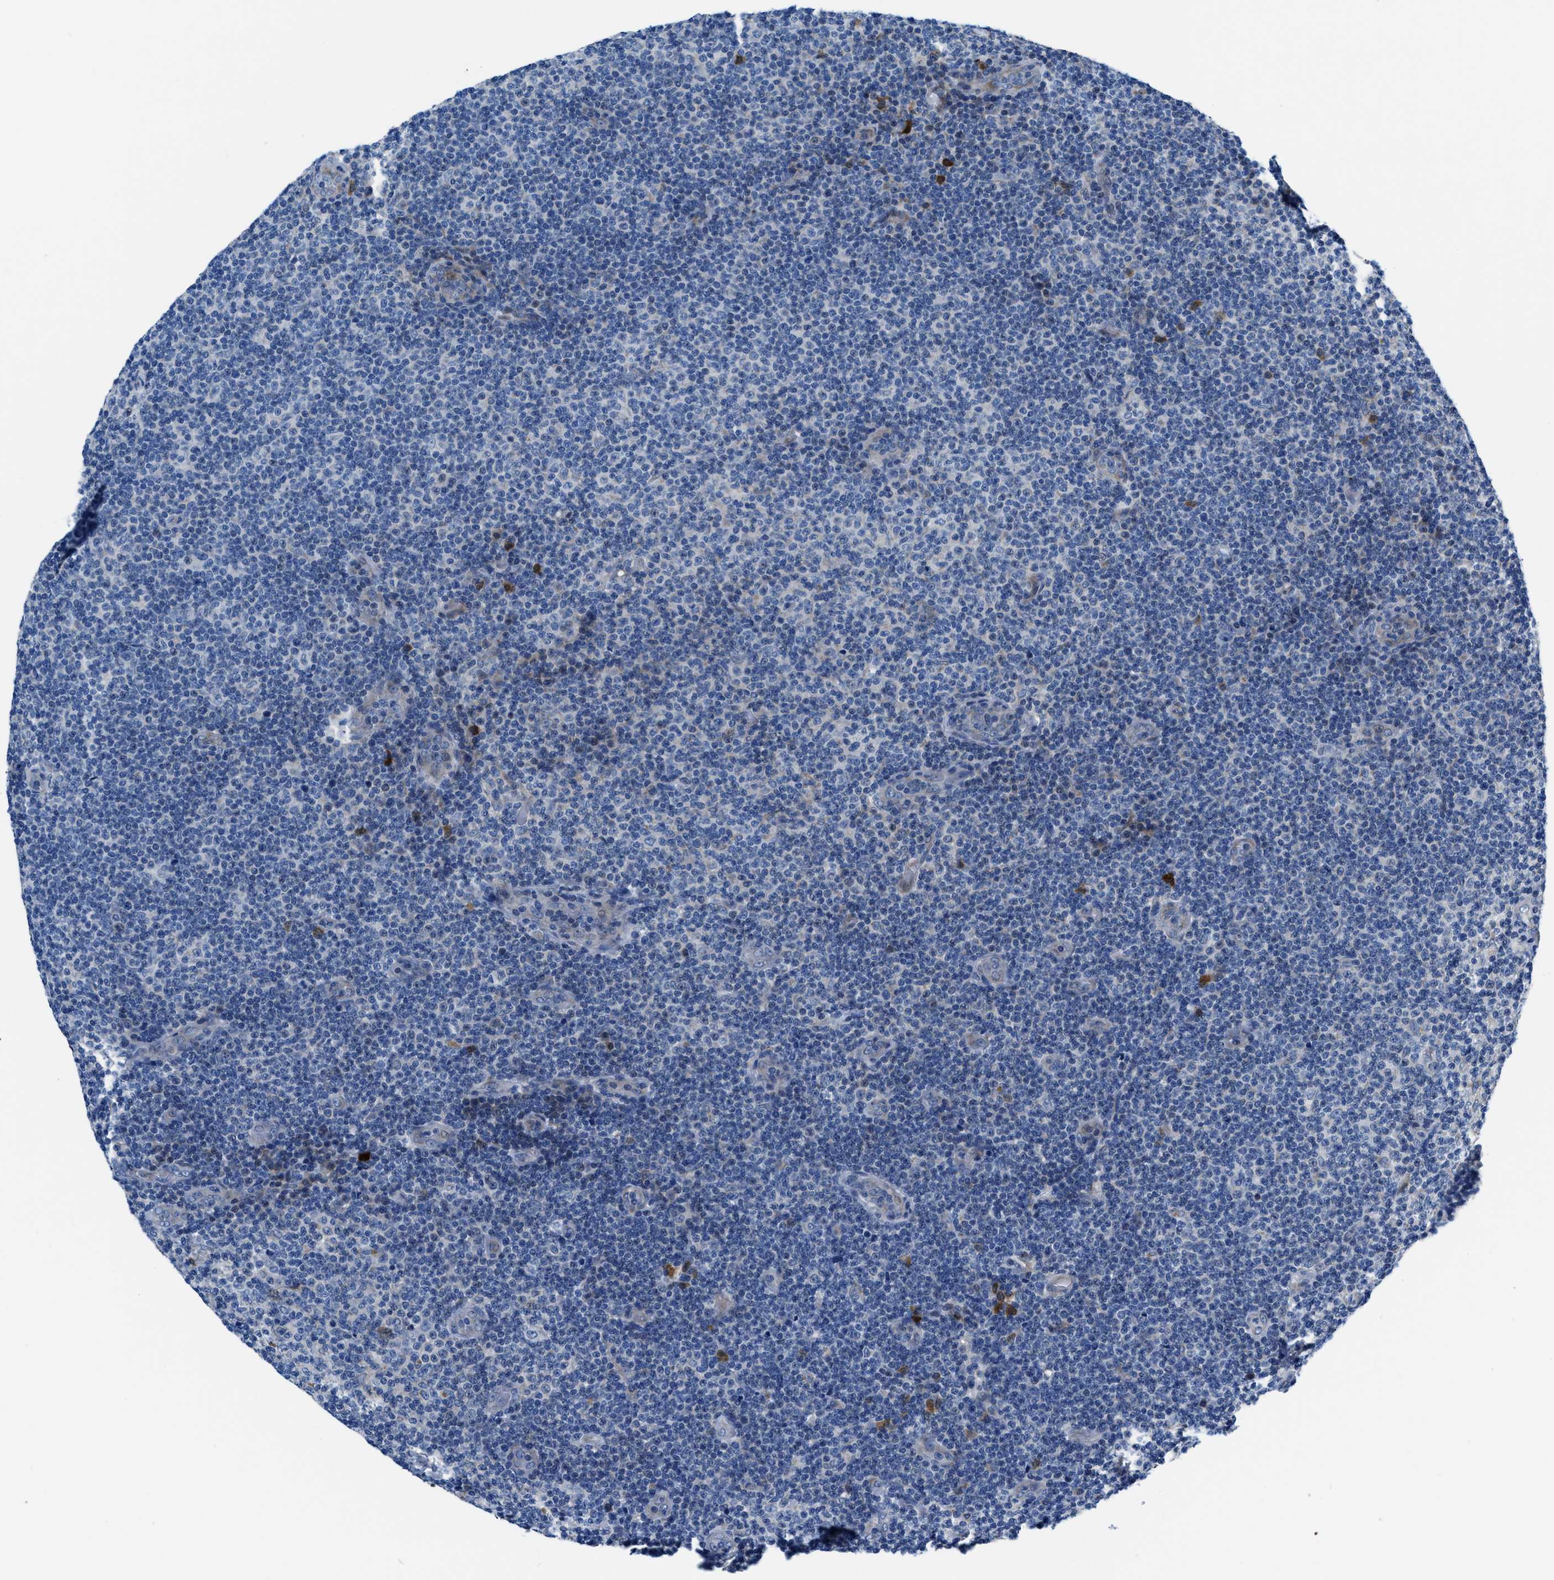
{"staining": {"intensity": "negative", "quantity": "none", "location": "none"}, "tissue": "lymphoma", "cell_type": "Tumor cells", "image_type": "cancer", "snomed": [{"axis": "morphology", "description": "Malignant lymphoma, non-Hodgkin's type, Low grade"}, {"axis": "topography", "description": "Lymph node"}], "caption": "Tumor cells show no significant staining in low-grade malignant lymphoma, non-Hodgkin's type.", "gene": "UAP1", "patient": {"sex": "male", "age": 83}}